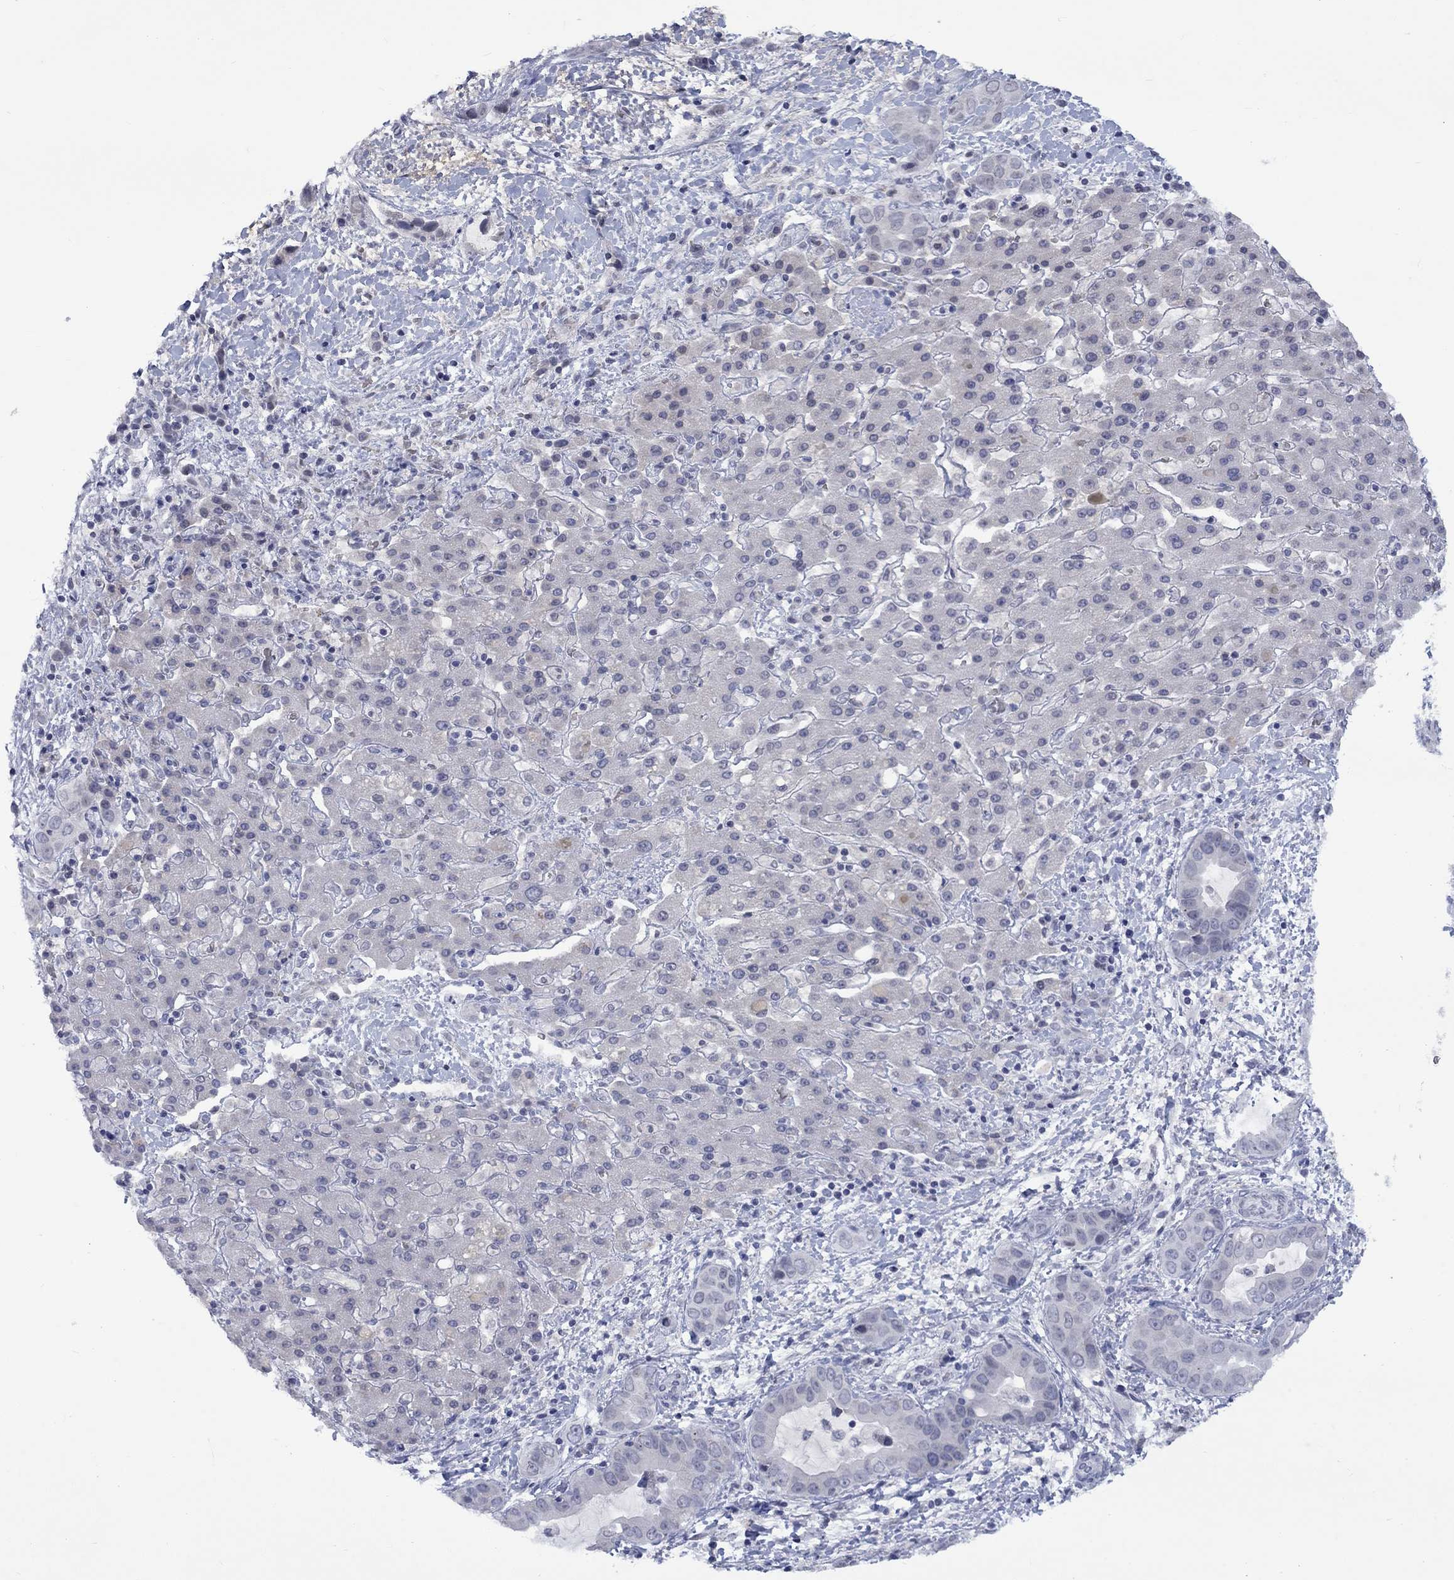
{"staining": {"intensity": "negative", "quantity": "none", "location": "none"}, "tissue": "liver cancer", "cell_type": "Tumor cells", "image_type": "cancer", "snomed": [{"axis": "morphology", "description": "Cholangiocarcinoma"}, {"axis": "topography", "description": "Liver"}], "caption": "An immunohistochemistry (IHC) photomicrograph of cholangiocarcinoma (liver) is shown. There is no staining in tumor cells of cholangiocarcinoma (liver).", "gene": "NSMF", "patient": {"sex": "female", "age": 52}}